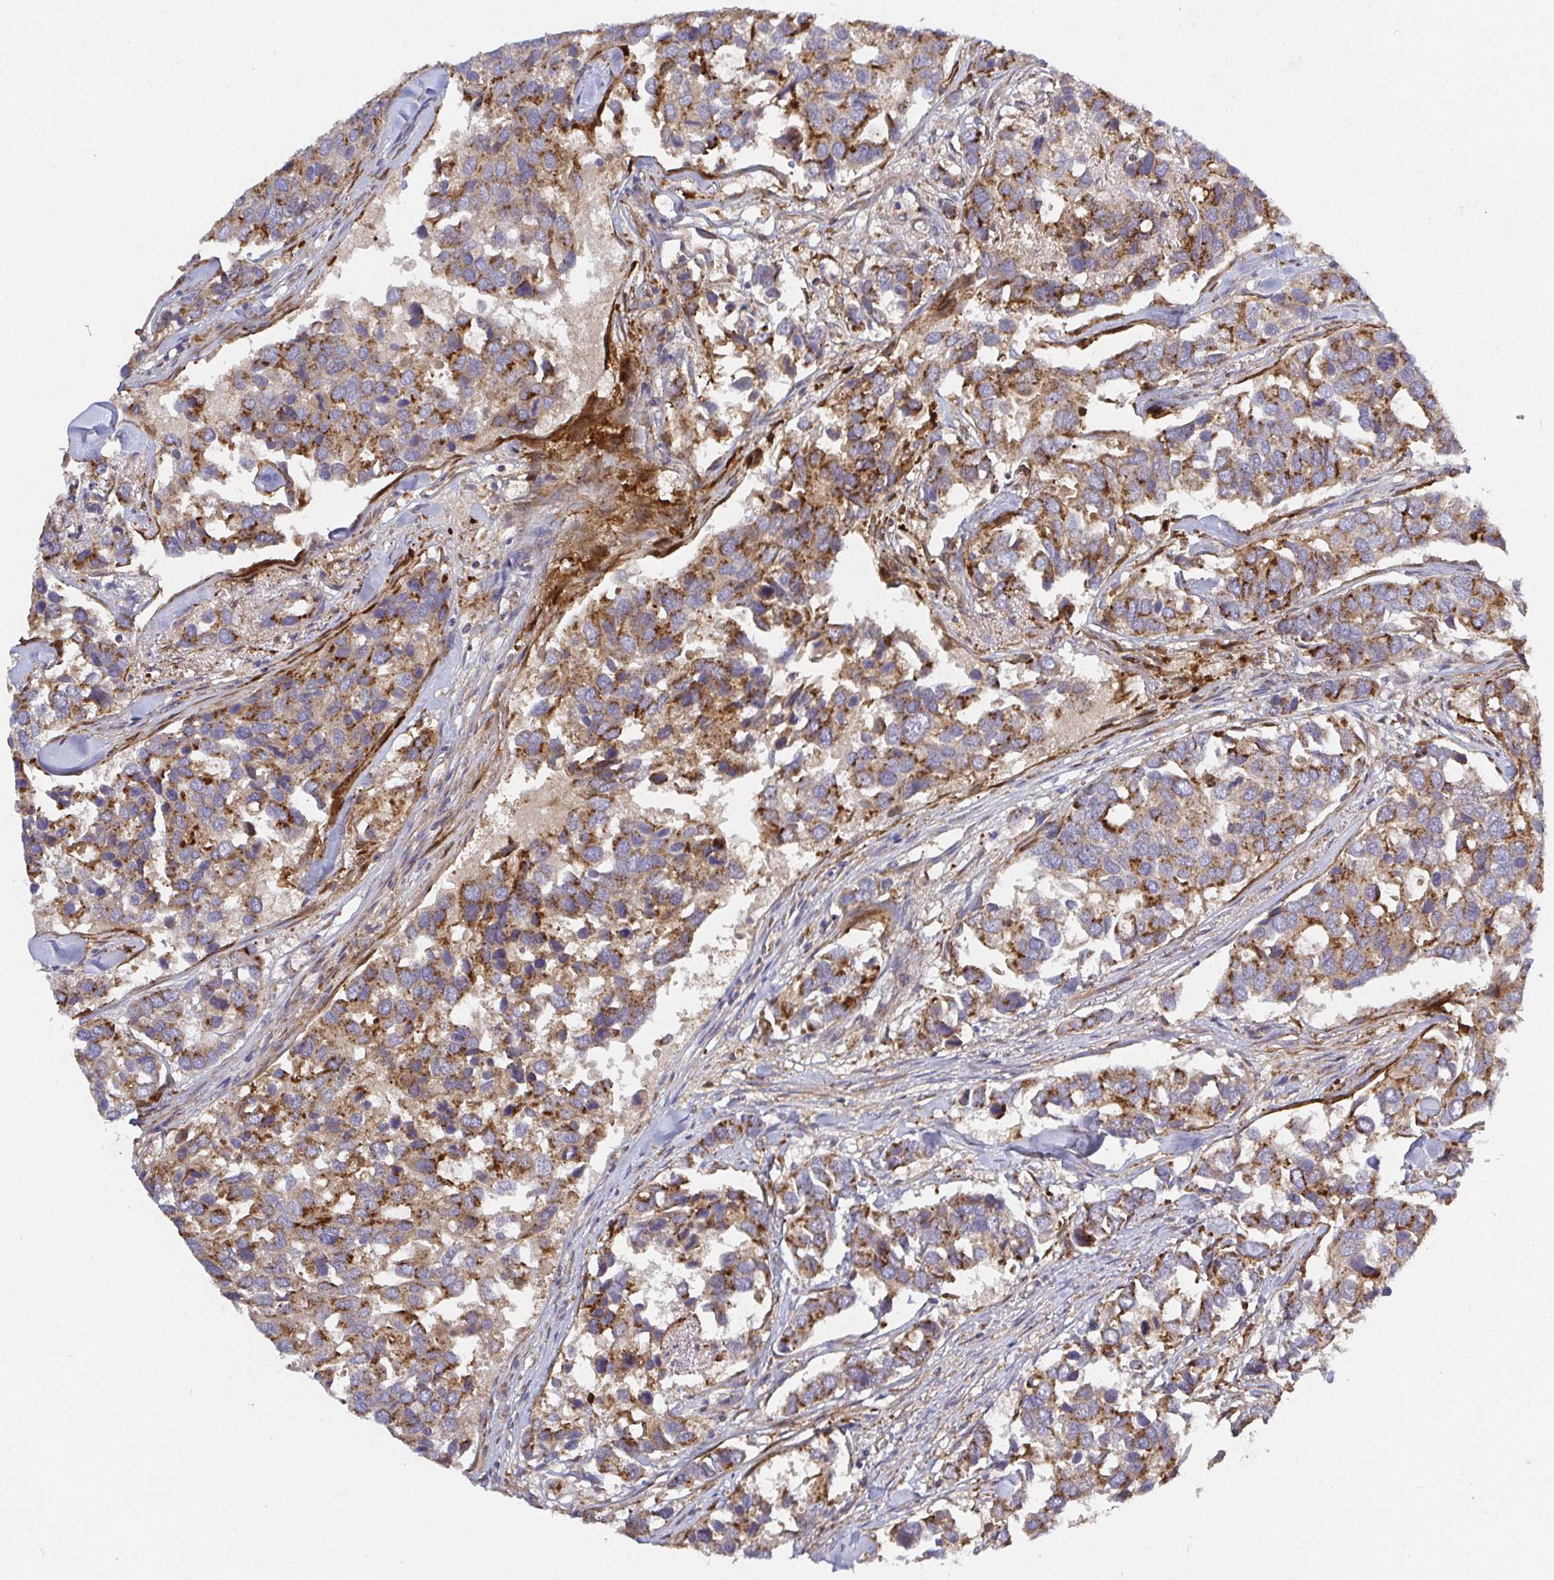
{"staining": {"intensity": "moderate", "quantity": ">75%", "location": "cytoplasmic/membranous"}, "tissue": "breast cancer", "cell_type": "Tumor cells", "image_type": "cancer", "snomed": [{"axis": "morphology", "description": "Duct carcinoma"}, {"axis": "topography", "description": "Breast"}], "caption": "Breast cancer stained with a protein marker exhibits moderate staining in tumor cells.", "gene": "TM9SF4", "patient": {"sex": "female", "age": 83}}